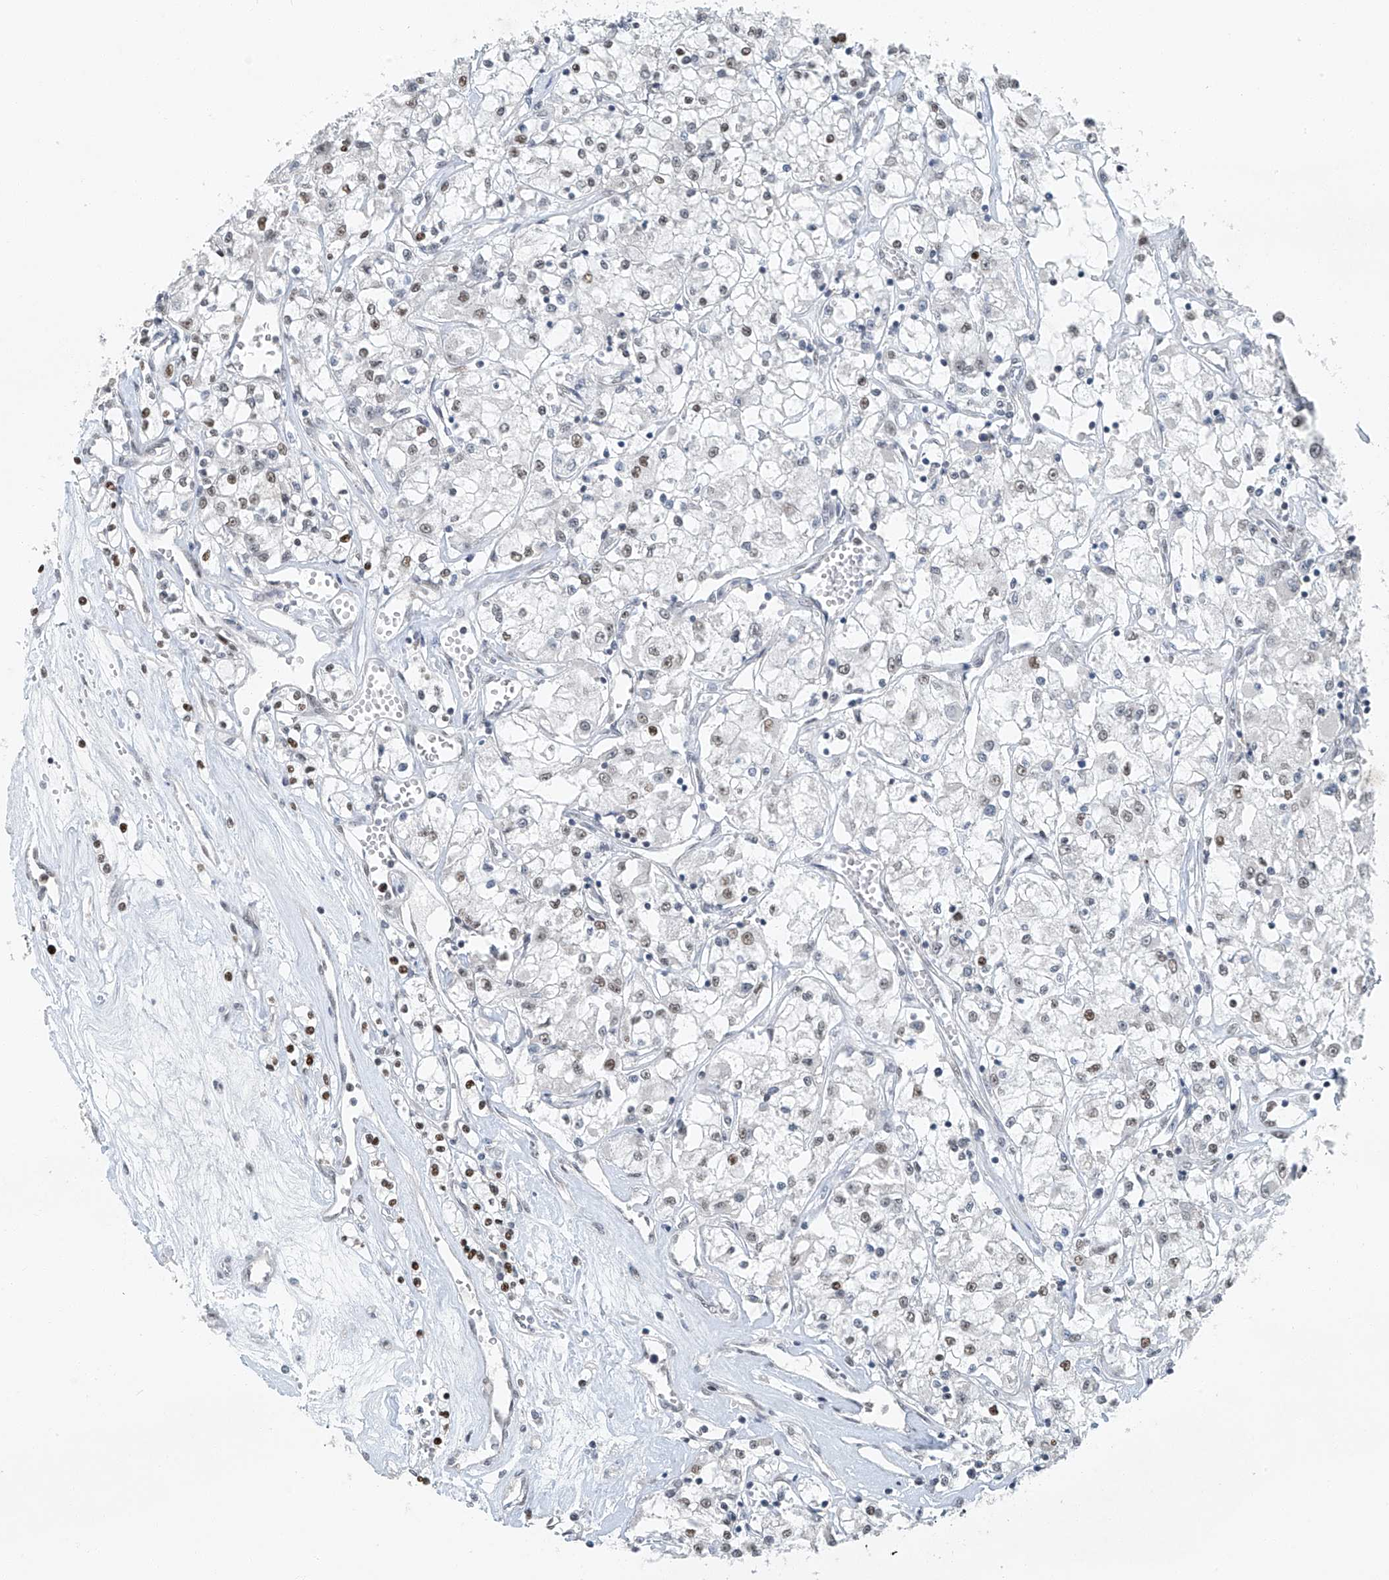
{"staining": {"intensity": "weak", "quantity": "25%-75%", "location": "nuclear"}, "tissue": "renal cancer", "cell_type": "Tumor cells", "image_type": "cancer", "snomed": [{"axis": "morphology", "description": "Adenocarcinoma, NOS"}, {"axis": "topography", "description": "Kidney"}], "caption": "Adenocarcinoma (renal) stained with immunohistochemistry displays weak nuclear staining in approximately 25%-75% of tumor cells.", "gene": "TAF8", "patient": {"sex": "female", "age": 59}}